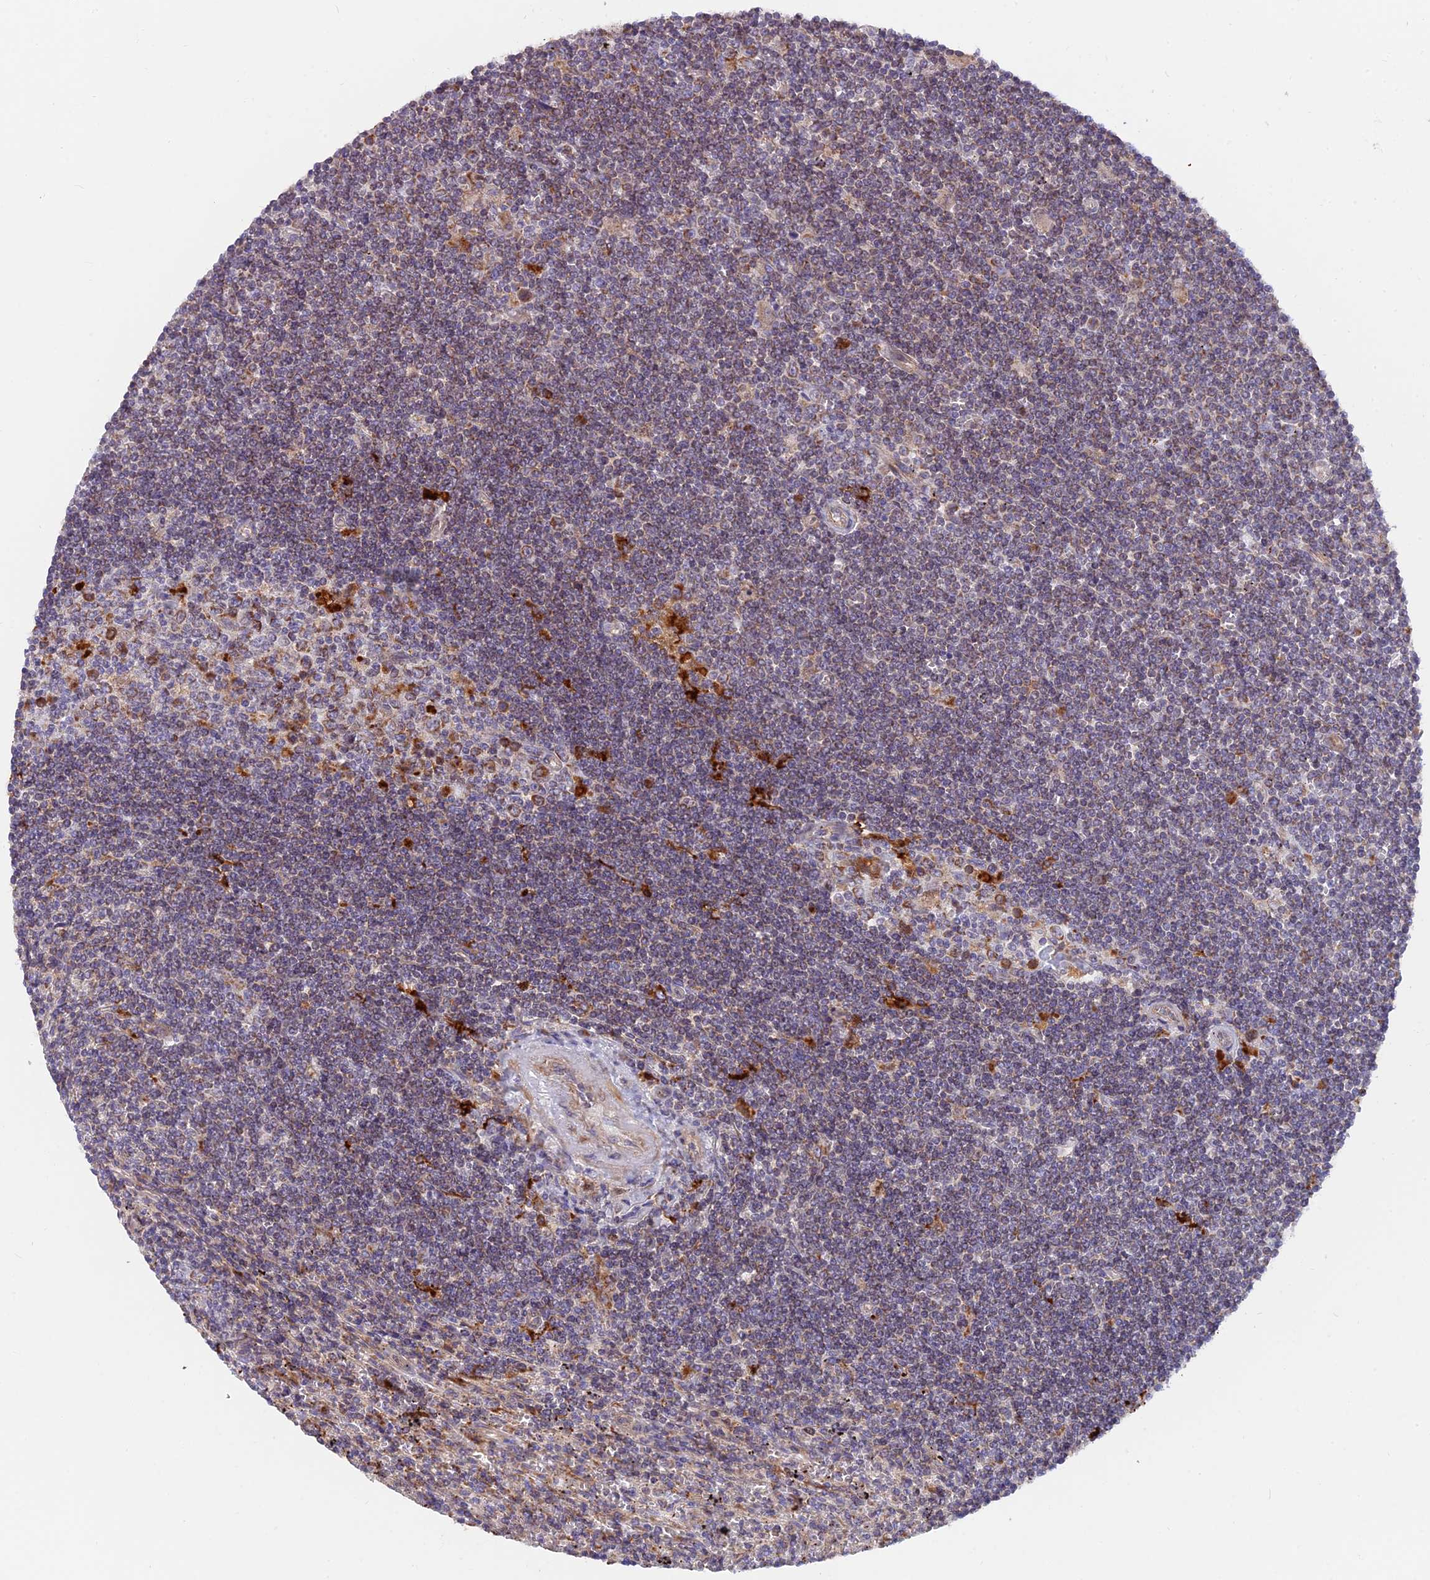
{"staining": {"intensity": "weak", "quantity": "<25%", "location": "cytoplasmic/membranous"}, "tissue": "lymphoma", "cell_type": "Tumor cells", "image_type": "cancer", "snomed": [{"axis": "morphology", "description": "Malignant lymphoma, non-Hodgkin's type, Low grade"}, {"axis": "topography", "description": "Spleen"}], "caption": "The micrograph shows no staining of tumor cells in lymphoma.", "gene": "TBC1D20", "patient": {"sex": "male", "age": 76}}